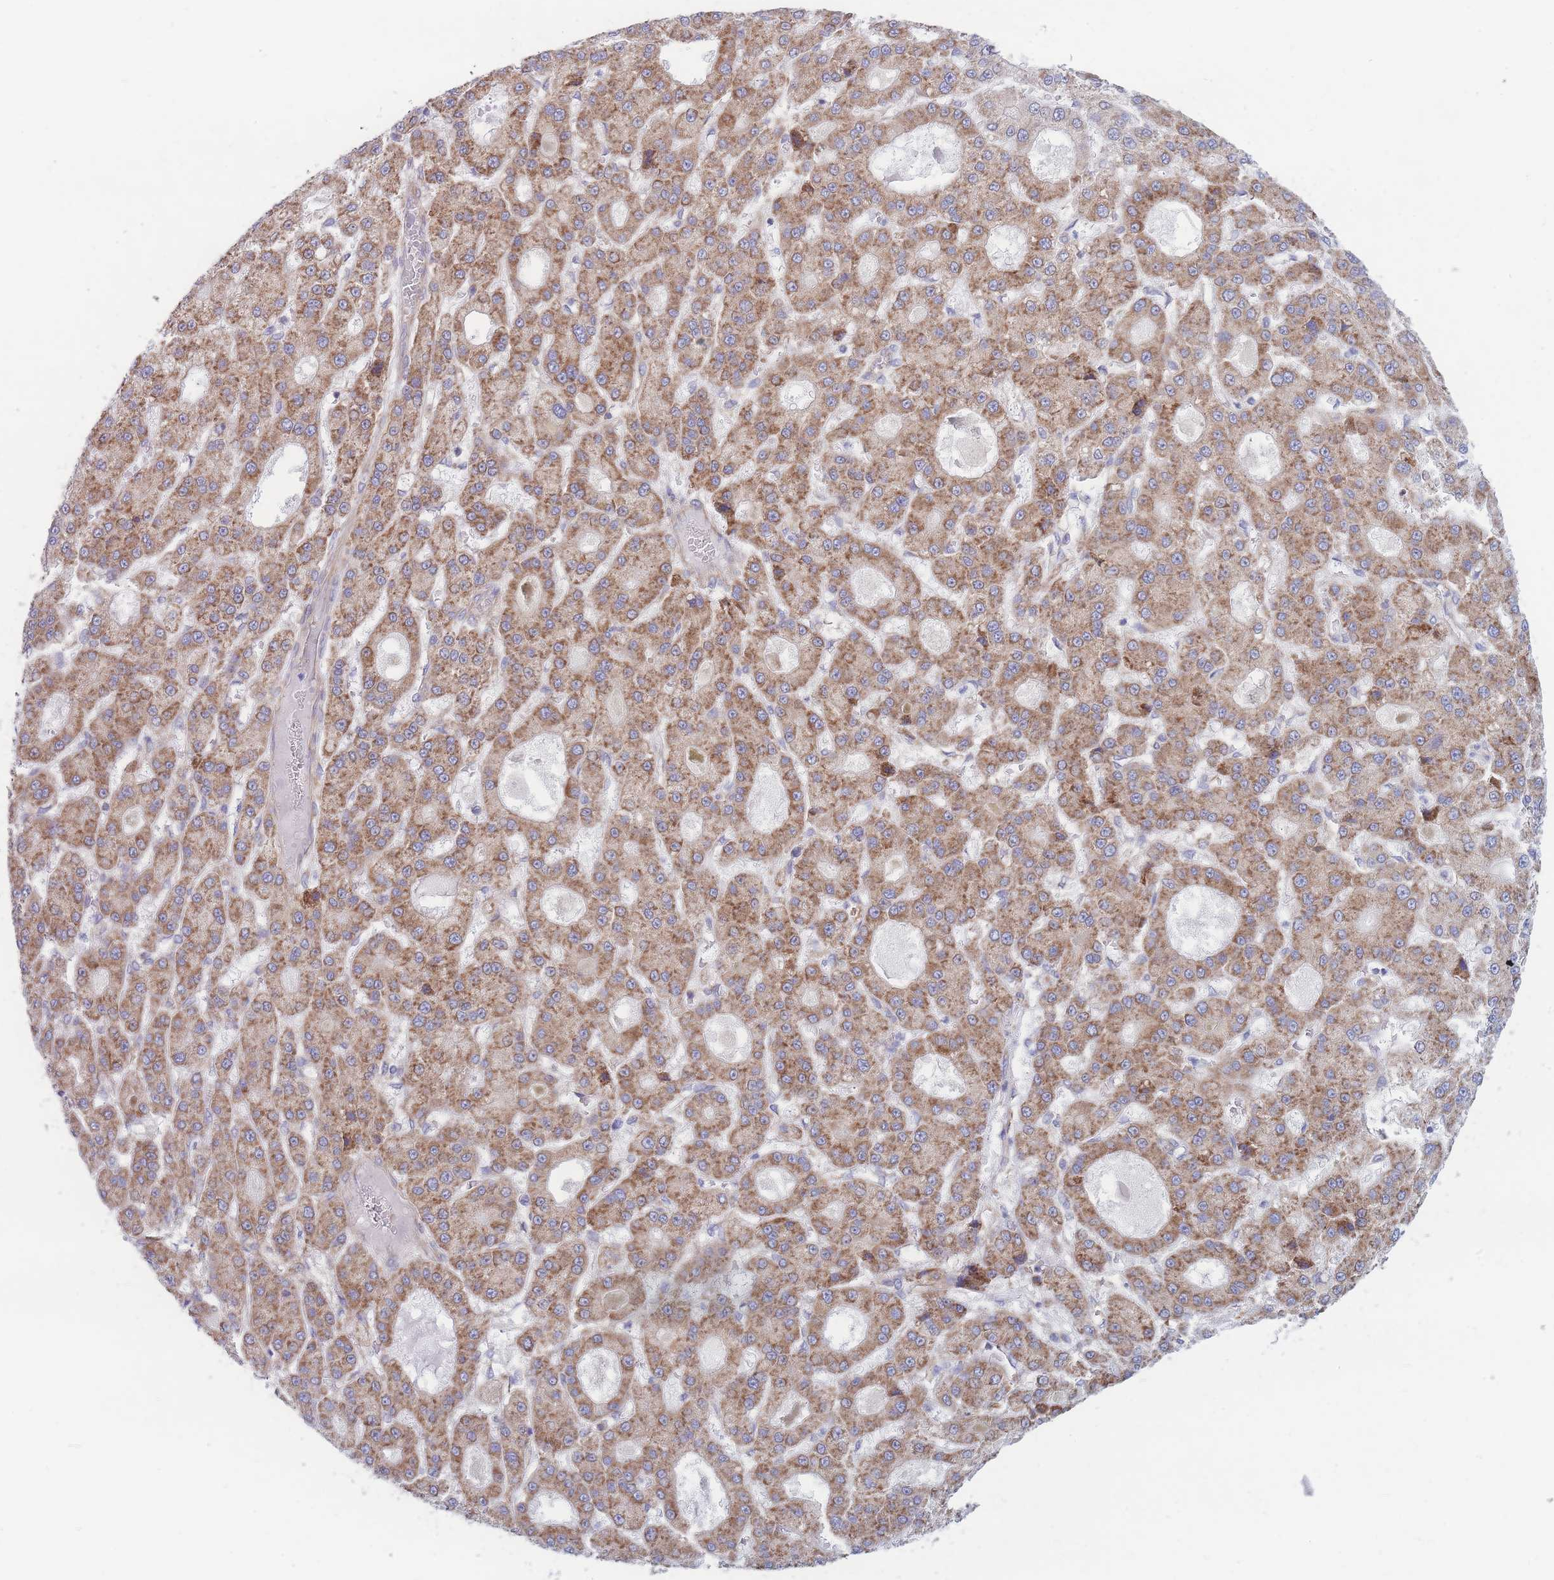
{"staining": {"intensity": "moderate", "quantity": ">75%", "location": "cytoplasmic/membranous"}, "tissue": "liver cancer", "cell_type": "Tumor cells", "image_type": "cancer", "snomed": [{"axis": "morphology", "description": "Carcinoma, Hepatocellular, NOS"}, {"axis": "topography", "description": "Liver"}], "caption": "Hepatocellular carcinoma (liver) stained with a protein marker reveals moderate staining in tumor cells.", "gene": "RPL8", "patient": {"sex": "male", "age": 70}}